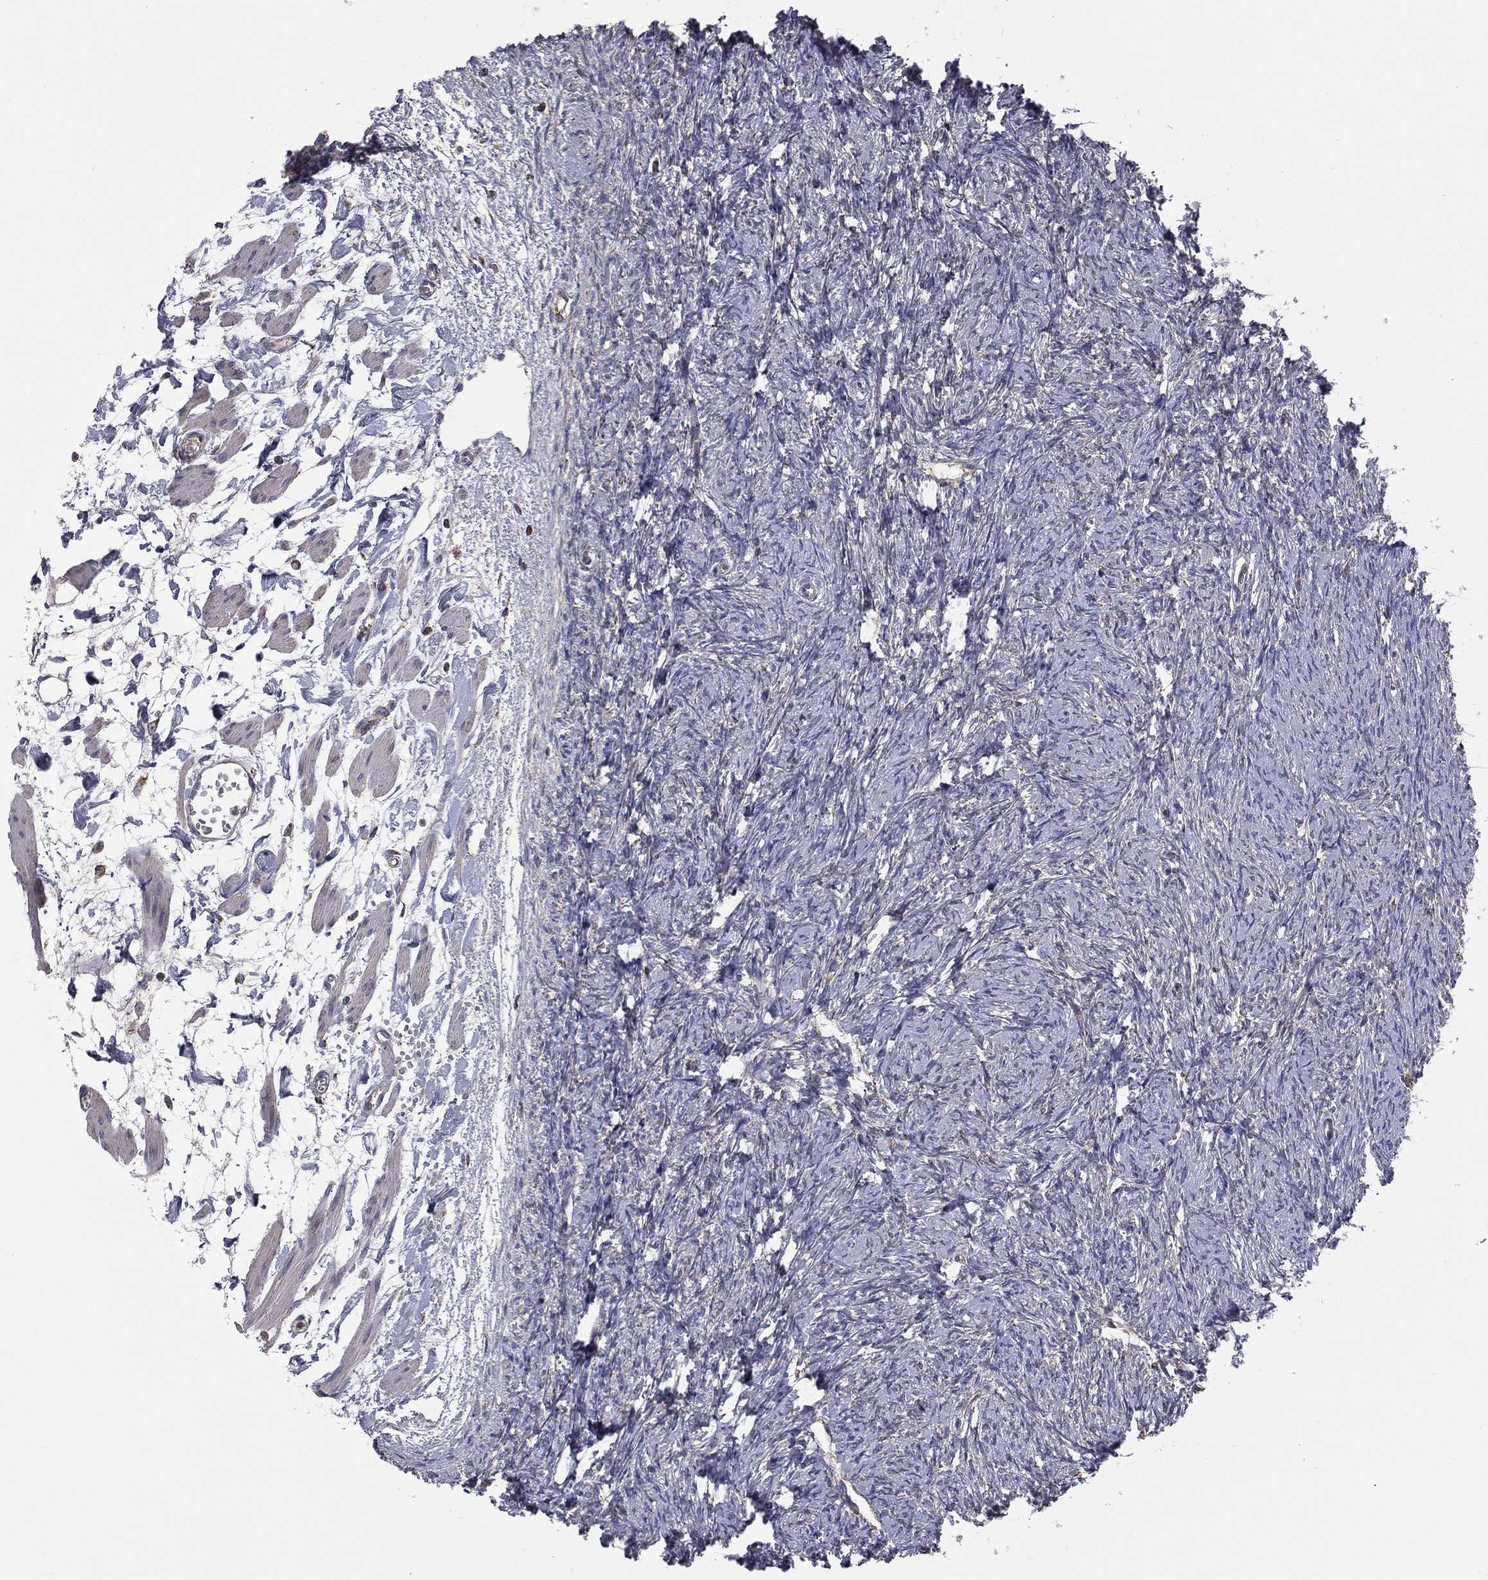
{"staining": {"intensity": "strong", "quantity": "<25%", "location": "cytoplasmic/membranous"}, "tissue": "ovary", "cell_type": "Follicle cells", "image_type": "normal", "snomed": [{"axis": "morphology", "description": "Normal tissue, NOS"}, {"axis": "topography", "description": "Fallopian tube"}, {"axis": "topography", "description": "Ovary"}], "caption": "Protein analysis of unremarkable ovary reveals strong cytoplasmic/membranous expression in approximately <25% of follicle cells.", "gene": "GPD1", "patient": {"sex": "female", "age": 33}}